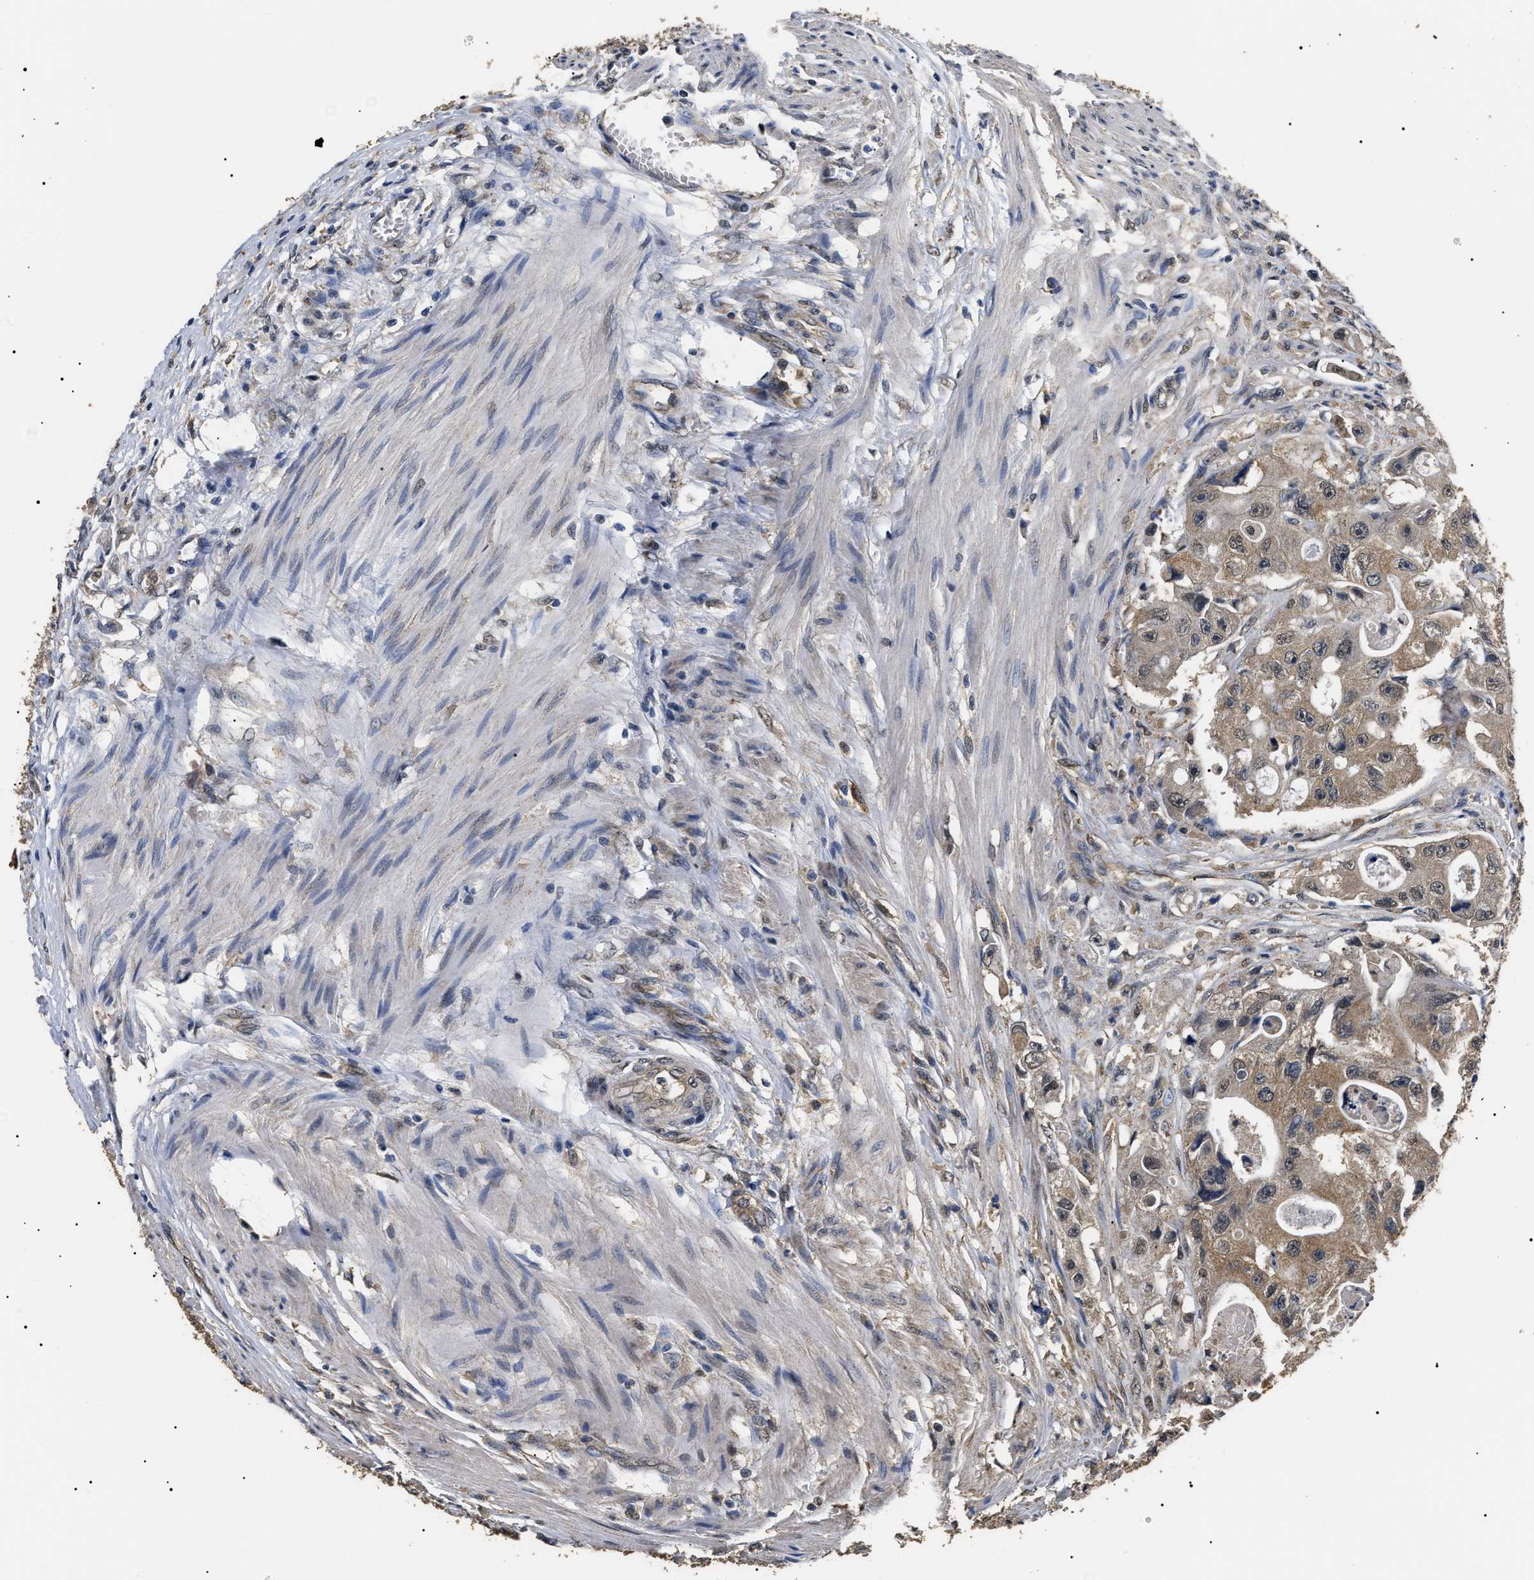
{"staining": {"intensity": "moderate", "quantity": ">75%", "location": "cytoplasmic/membranous"}, "tissue": "colorectal cancer", "cell_type": "Tumor cells", "image_type": "cancer", "snomed": [{"axis": "morphology", "description": "Adenocarcinoma, NOS"}, {"axis": "topography", "description": "Colon"}], "caption": "Brown immunohistochemical staining in human colorectal cancer exhibits moderate cytoplasmic/membranous staining in approximately >75% of tumor cells.", "gene": "PSMD8", "patient": {"sex": "female", "age": 46}}